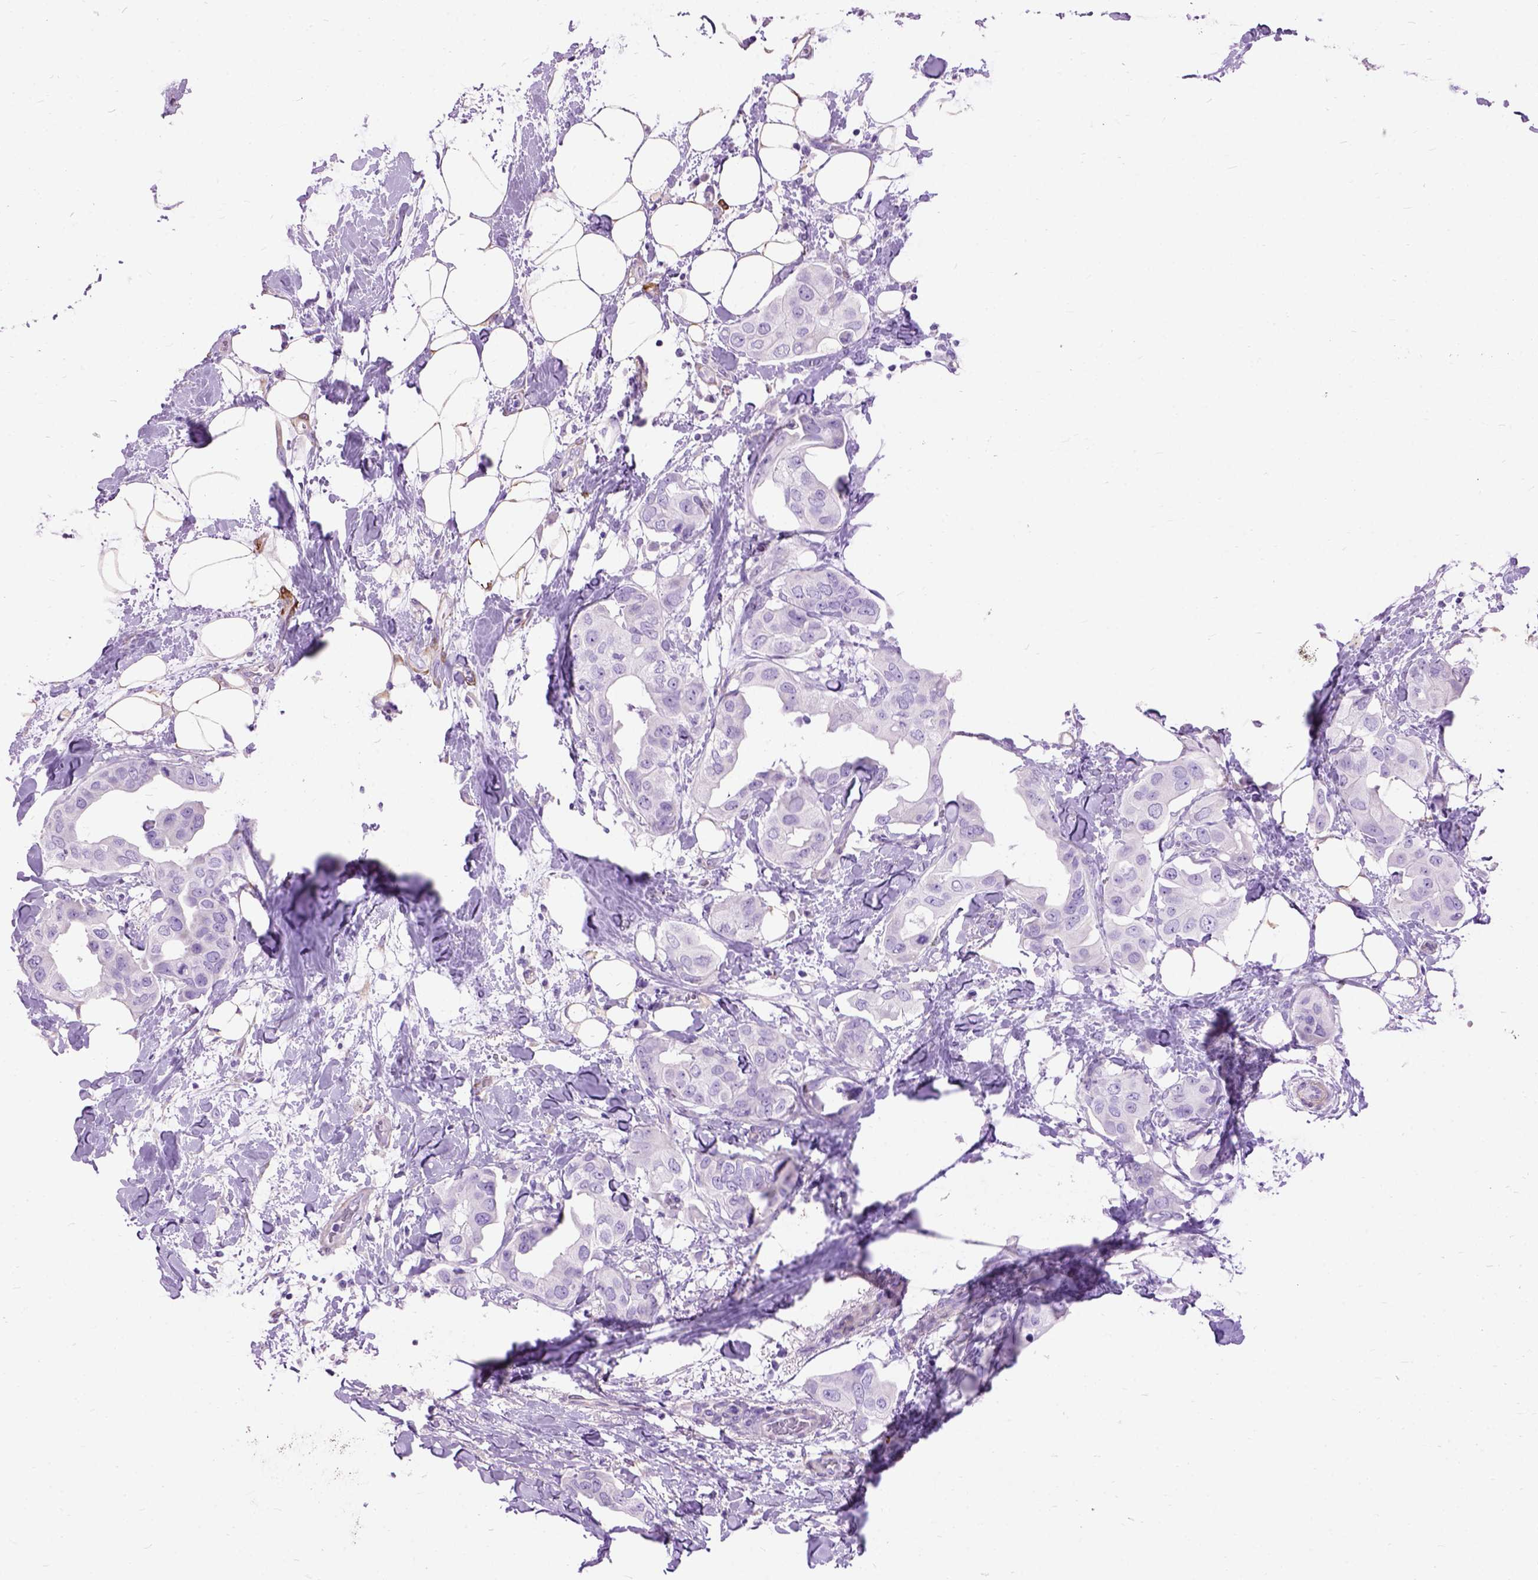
{"staining": {"intensity": "negative", "quantity": "none", "location": "none"}, "tissue": "breast cancer", "cell_type": "Tumor cells", "image_type": "cancer", "snomed": [{"axis": "morphology", "description": "Normal tissue, NOS"}, {"axis": "morphology", "description": "Duct carcinoma"}, {"axis": "topography", "description": "Breast"}], "caption": "There is no significant positivity in tumor cells of breast cancer (intraductal carcinoma).", "gene": "MAPT", "patient": {"sex": "female", "age": 40}}